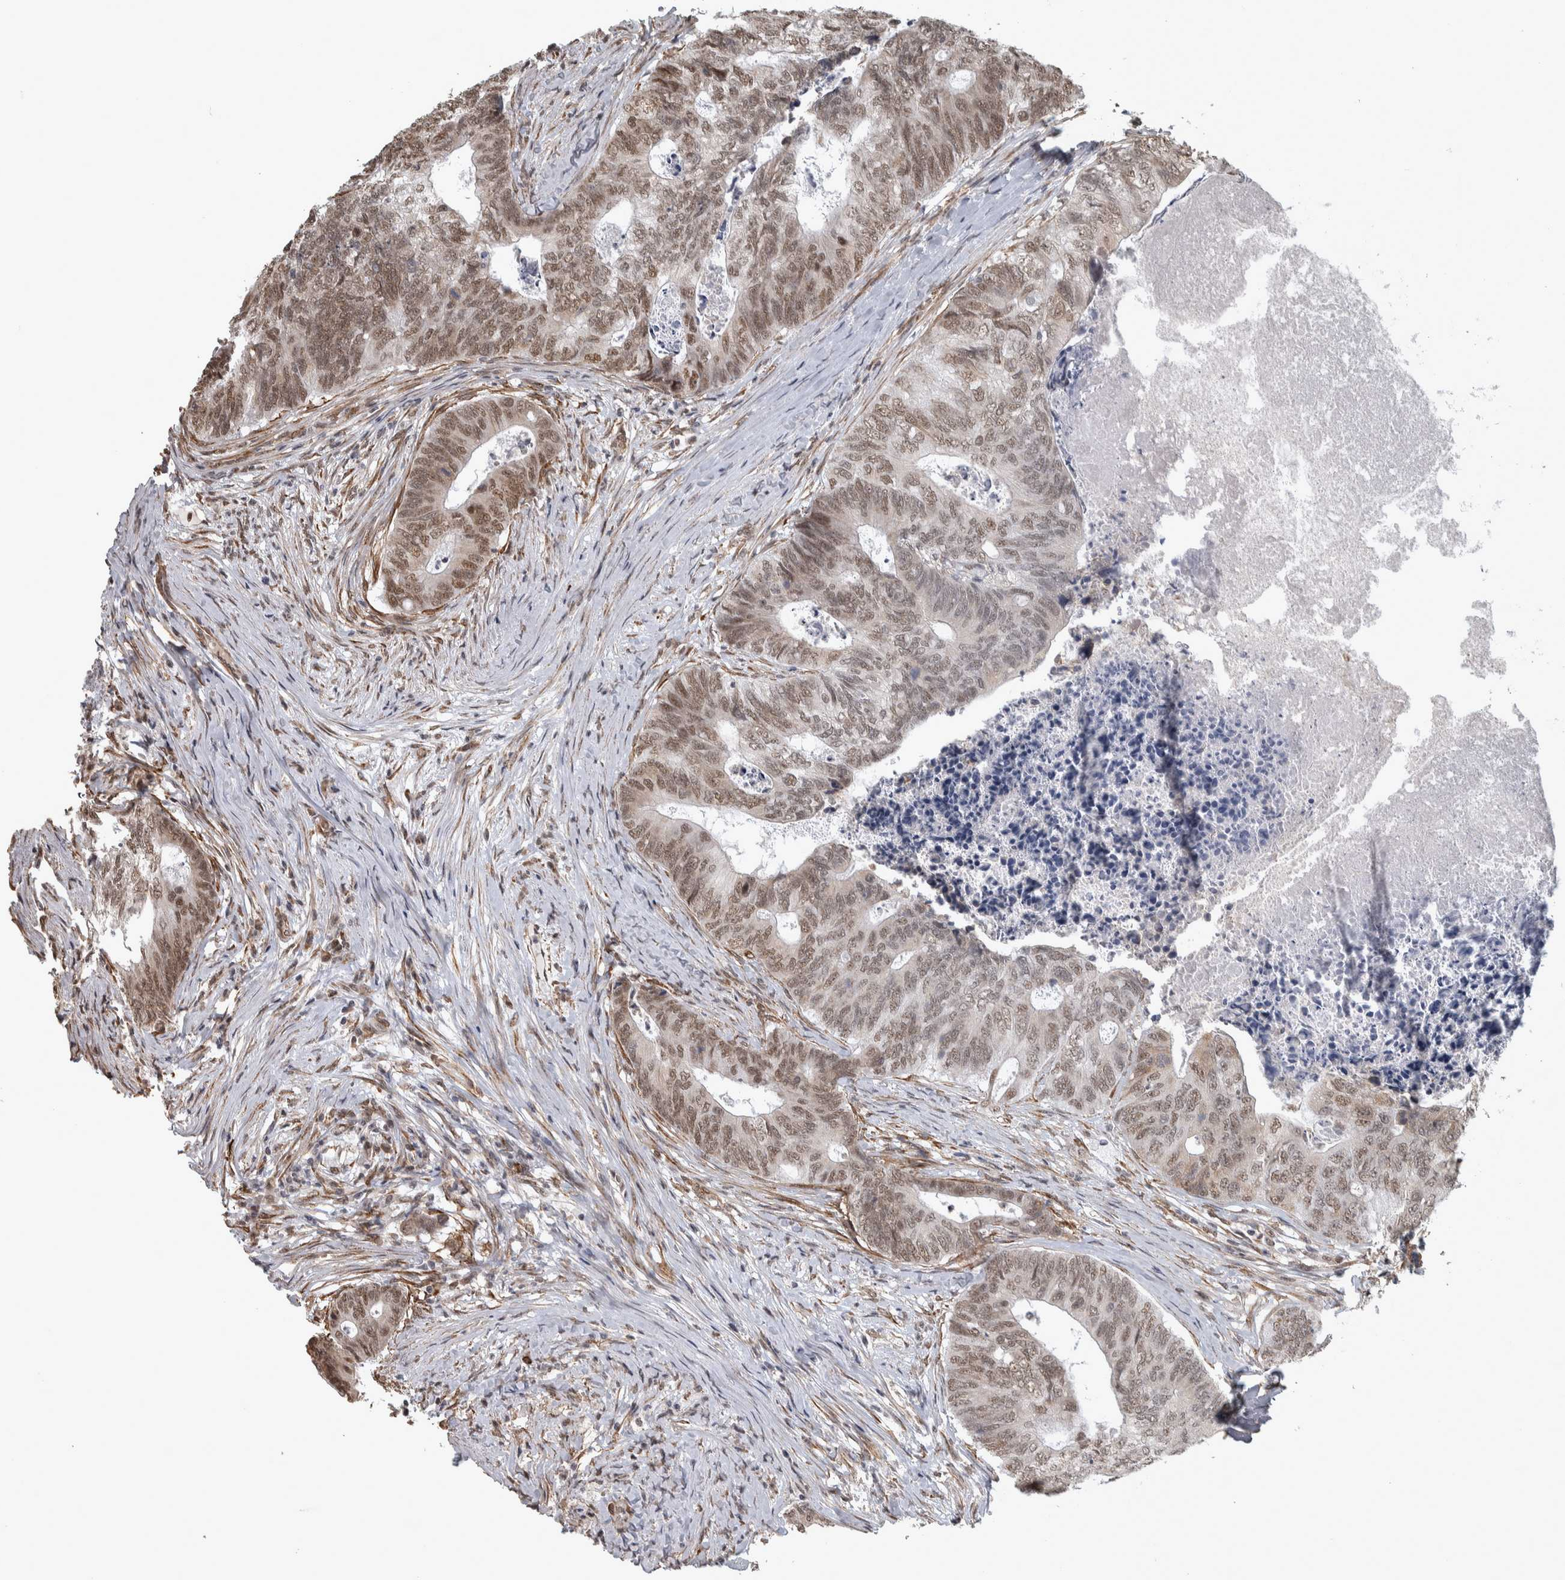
{"staining": {"intensity": "moderate", "quantity": ">75%", "location": "nuclear"}, "tissue": "colorectal cancer", "cell_type": "Tumor cells", "image_type": "cancer", "snomed": [{"axis": "morphology", "description": "Adenocarcinoma, NOS"}, {"axis": "topography", "description": "Colon"}], "caption": "Immunohistochemistry staining of adenocarcinoma (colorectal), which exhibits medium levels of moderate nuclear staining in about >75% of tumor cells indicating moderate nuclear protein positivity. The staining was performed using DAB (brown) for protein detection and nuclei were counterstained in hematoxylin (blue).", "gene": "DDX42", "patient": {"sex": "female", "age": 67}}